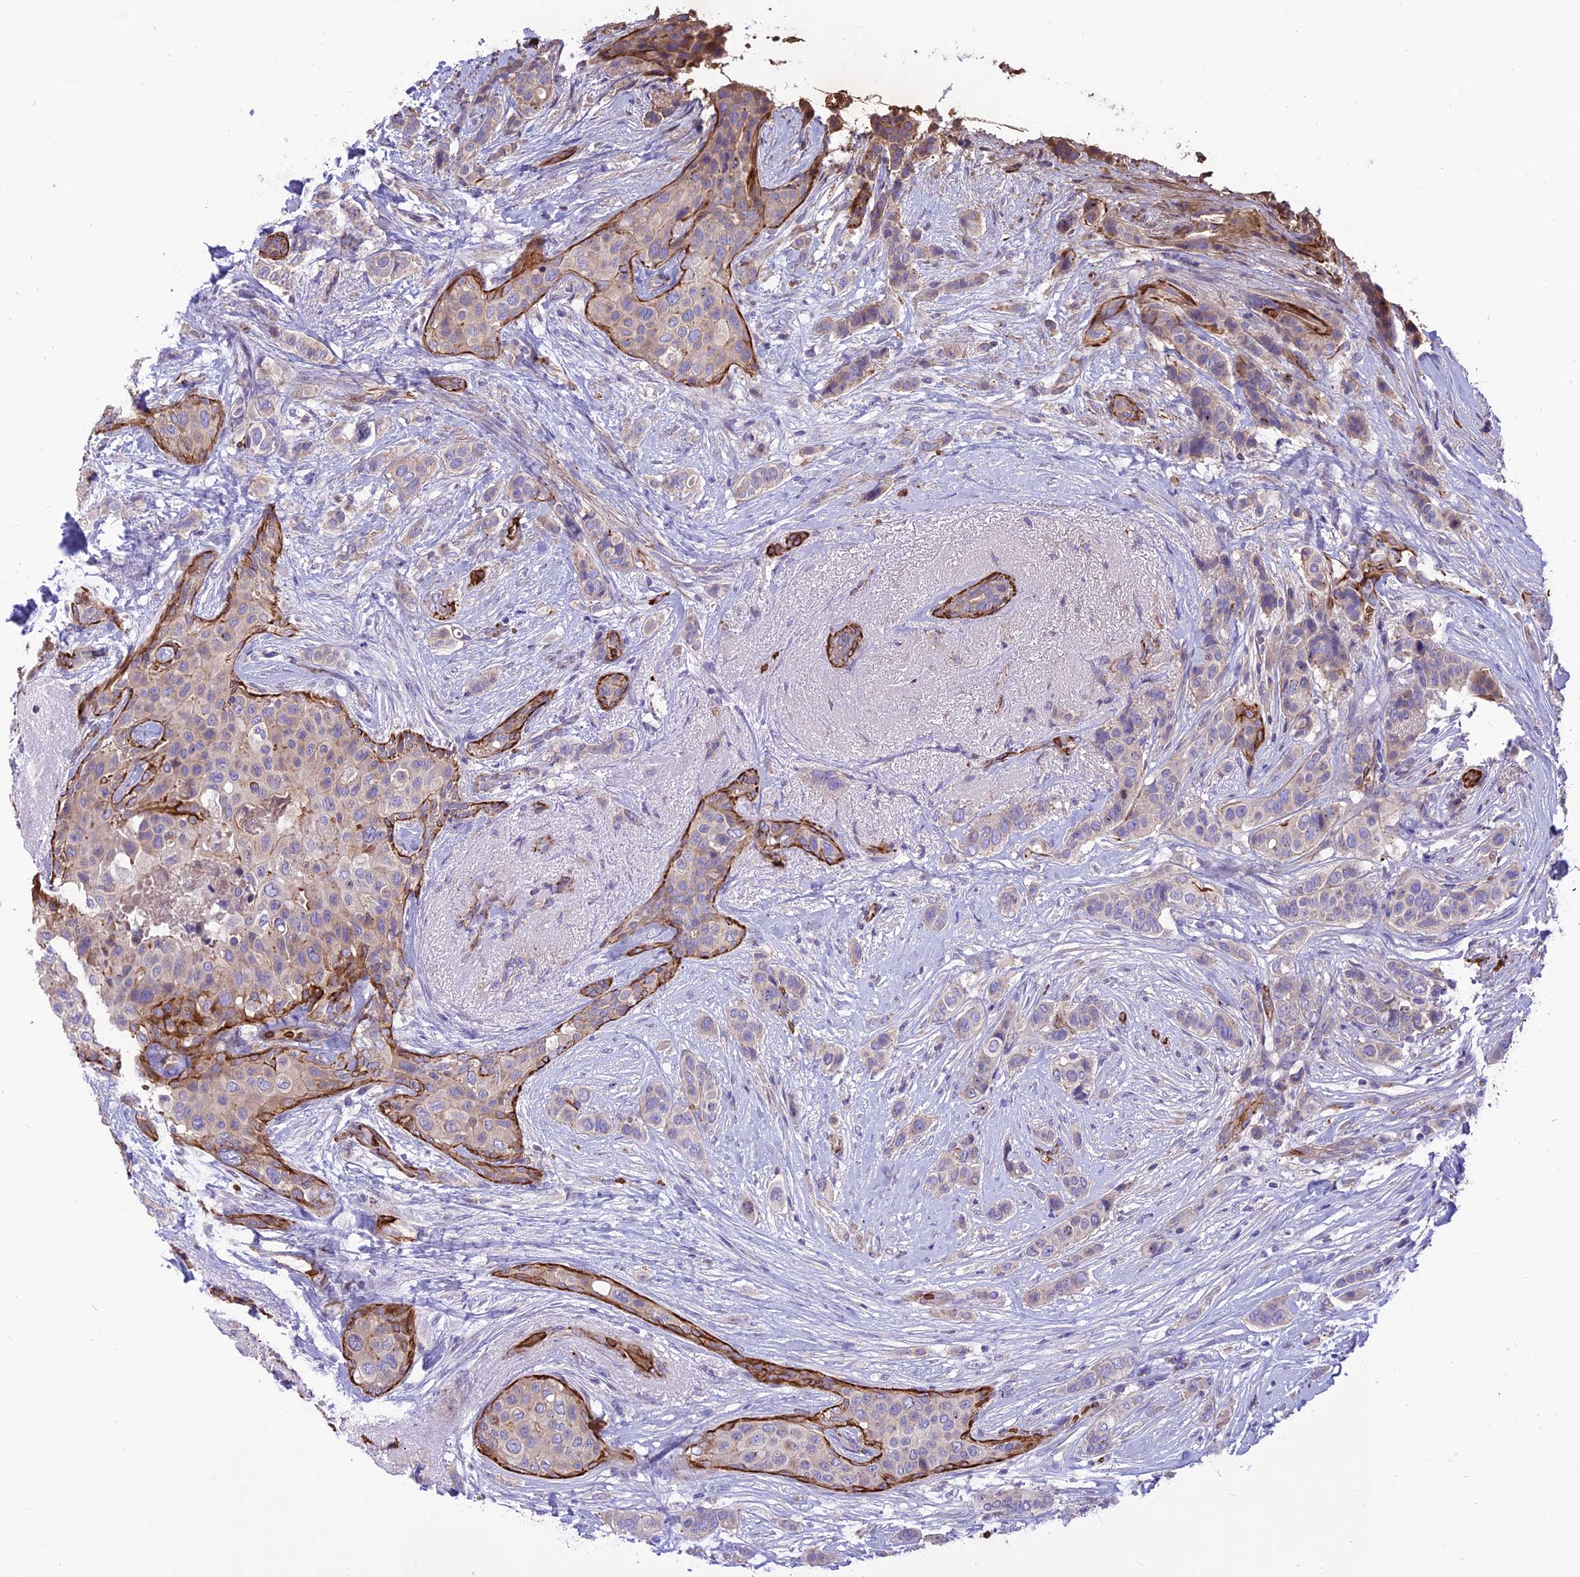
{"staining": {"intensity": "weak", "quantity": "<25%", "location": "cytoplasmic/membranous"}, "tissue": "breast cancer", "cell_type": "Tumor cells", "image_type": "cancer", "snomed": [{"axis": "morphology", "description": "Lobular carcinoma"}, {"axis": "topography", "description": "Breast"}], "caption": "Lobular carcinoma (breast) was stained to show a protein in brown. There is no significant positivity in tumor cells.", "gene": "TTC4", "patient": {"sex": "female", "age": 51}}